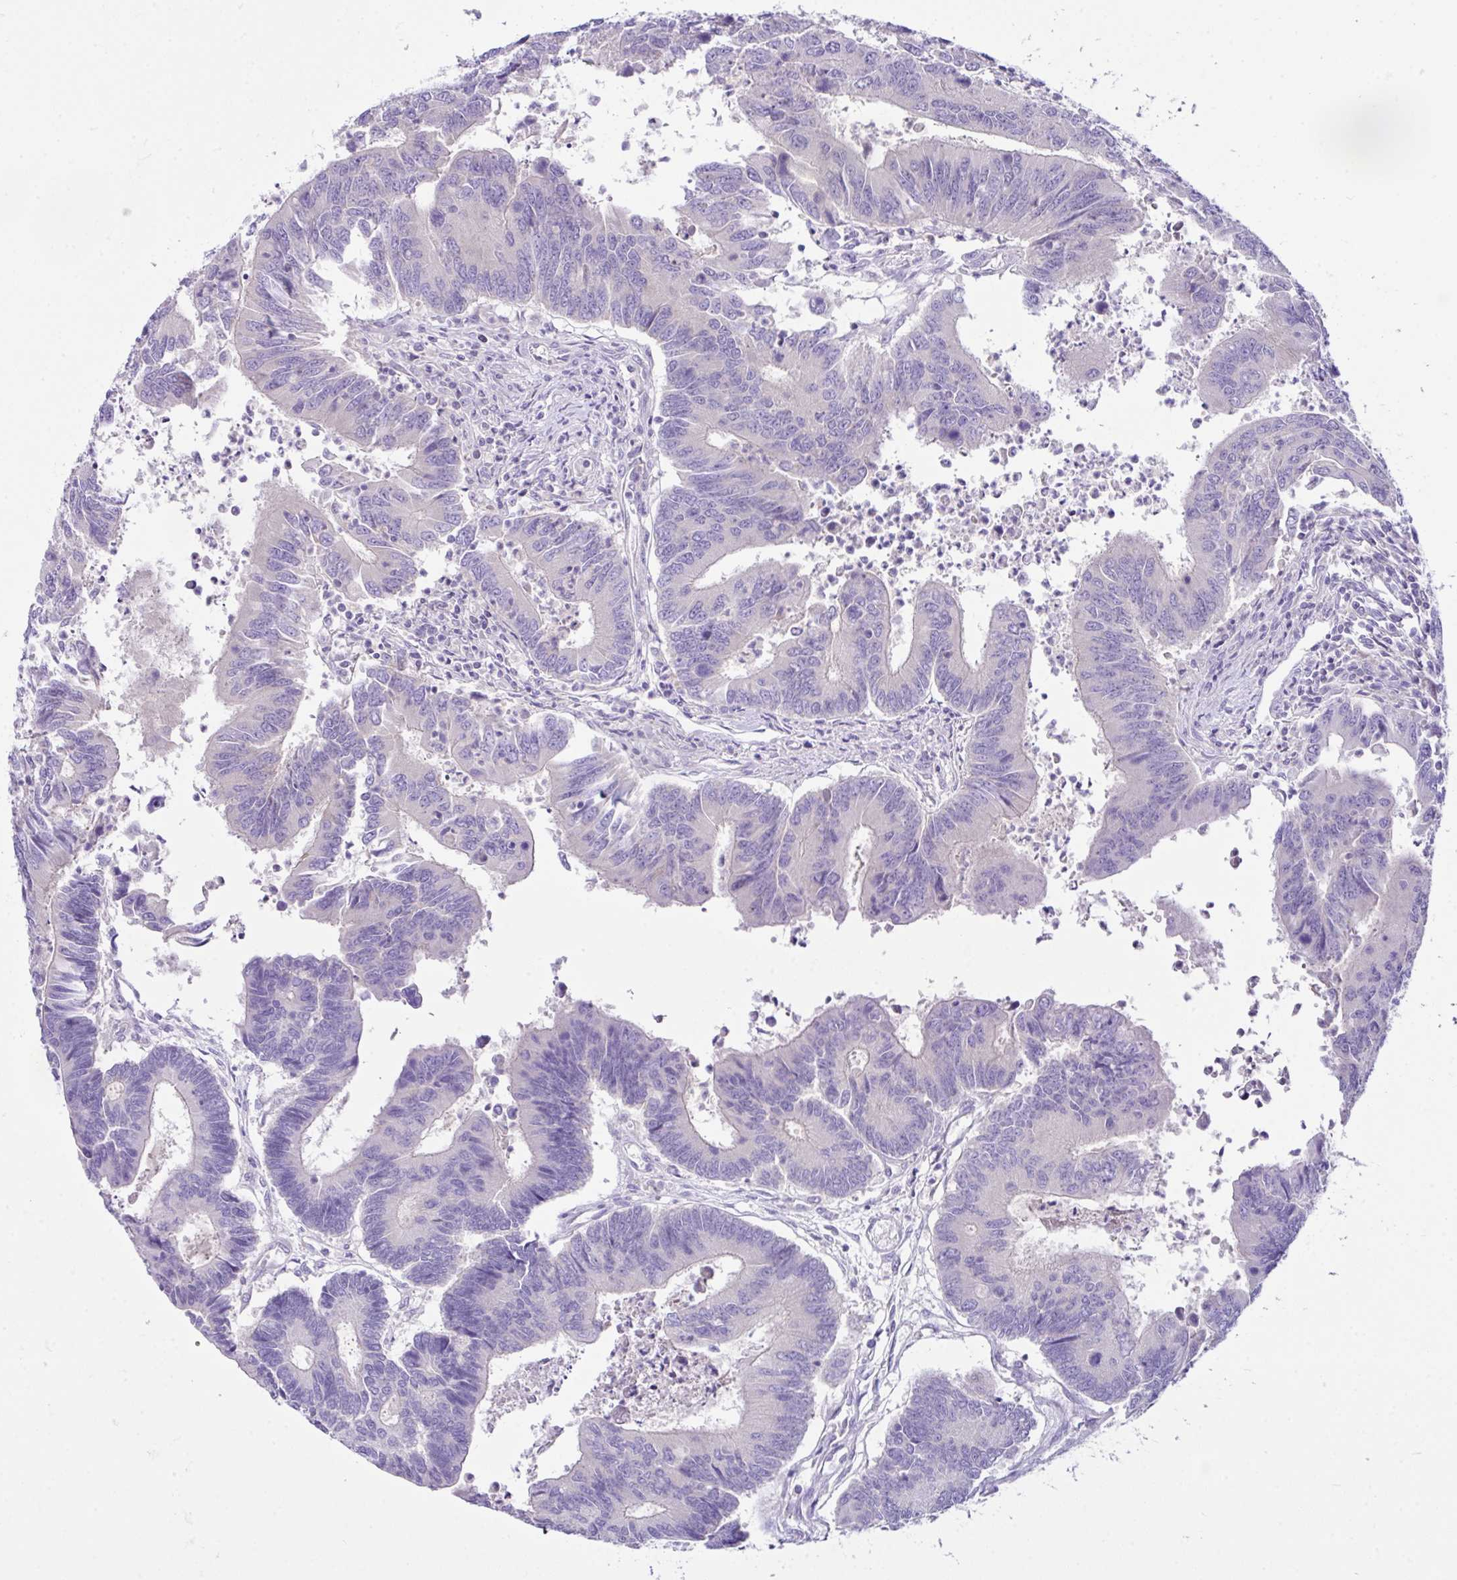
{"staining": {"intensity": "negative", "quantity": "none", "location": "none"}, "tissue": "colorectal cancer", "cell_type": "Tumor cells", "image_type": "cancer", "snomed": [{"axis": "morphology", "description": "Adenocarcinoma, NOS"}, {"axis": "topography", "description": "Colon"}], "caption": "Photomicrograph shows no significant protein expression in tumor cells of colorectal cancer (adenocarcinoma).", "gene": "D2HGDH", "patient": {"sex": "female", "age": 67}}